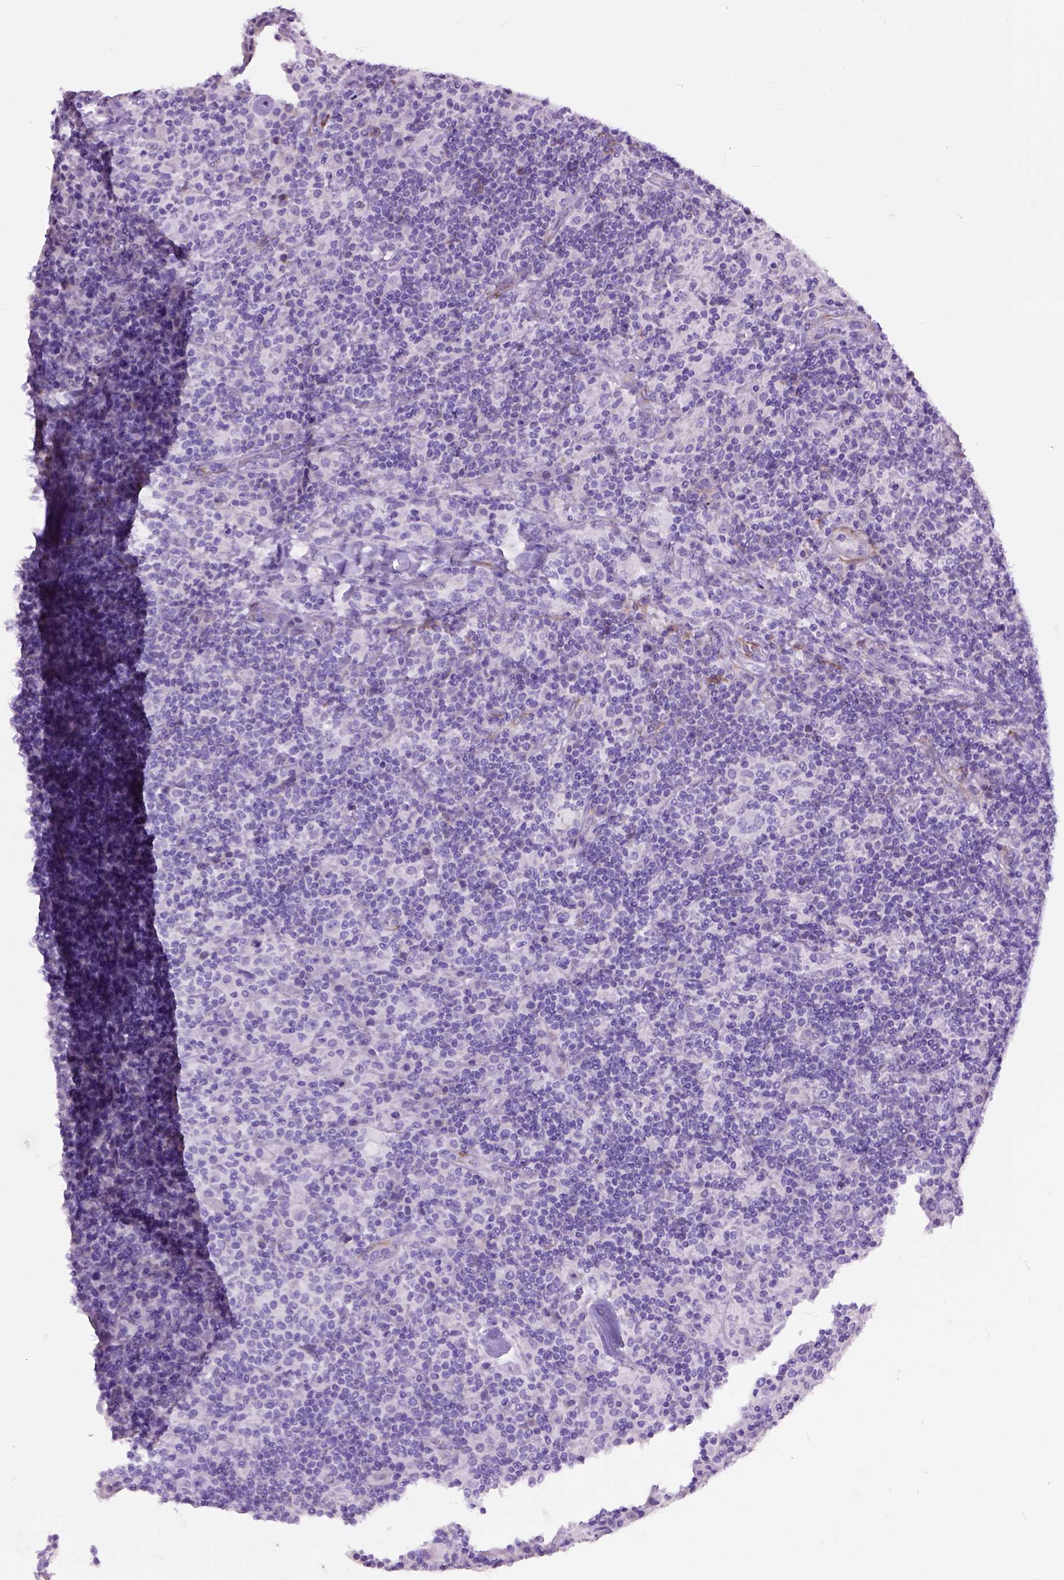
{"staining": {"intensity": "negative", "quantity": "none", "location": "none"}, "tissue": "lymphoma", "cell_type": "Tumor cells", "image_type": "cancer", "snomed": [{"axis": "morphology", "description": "Hodgkin's disease, NOS"}, {"axis": "topography", "description": "Lymph node"}], "caption": "Immunohistochemistry (IHC) of human lymphoma reveals no staining in tumor cells.", "gene": "MAPT", "patient": {"sex": "male", "age": 70}}